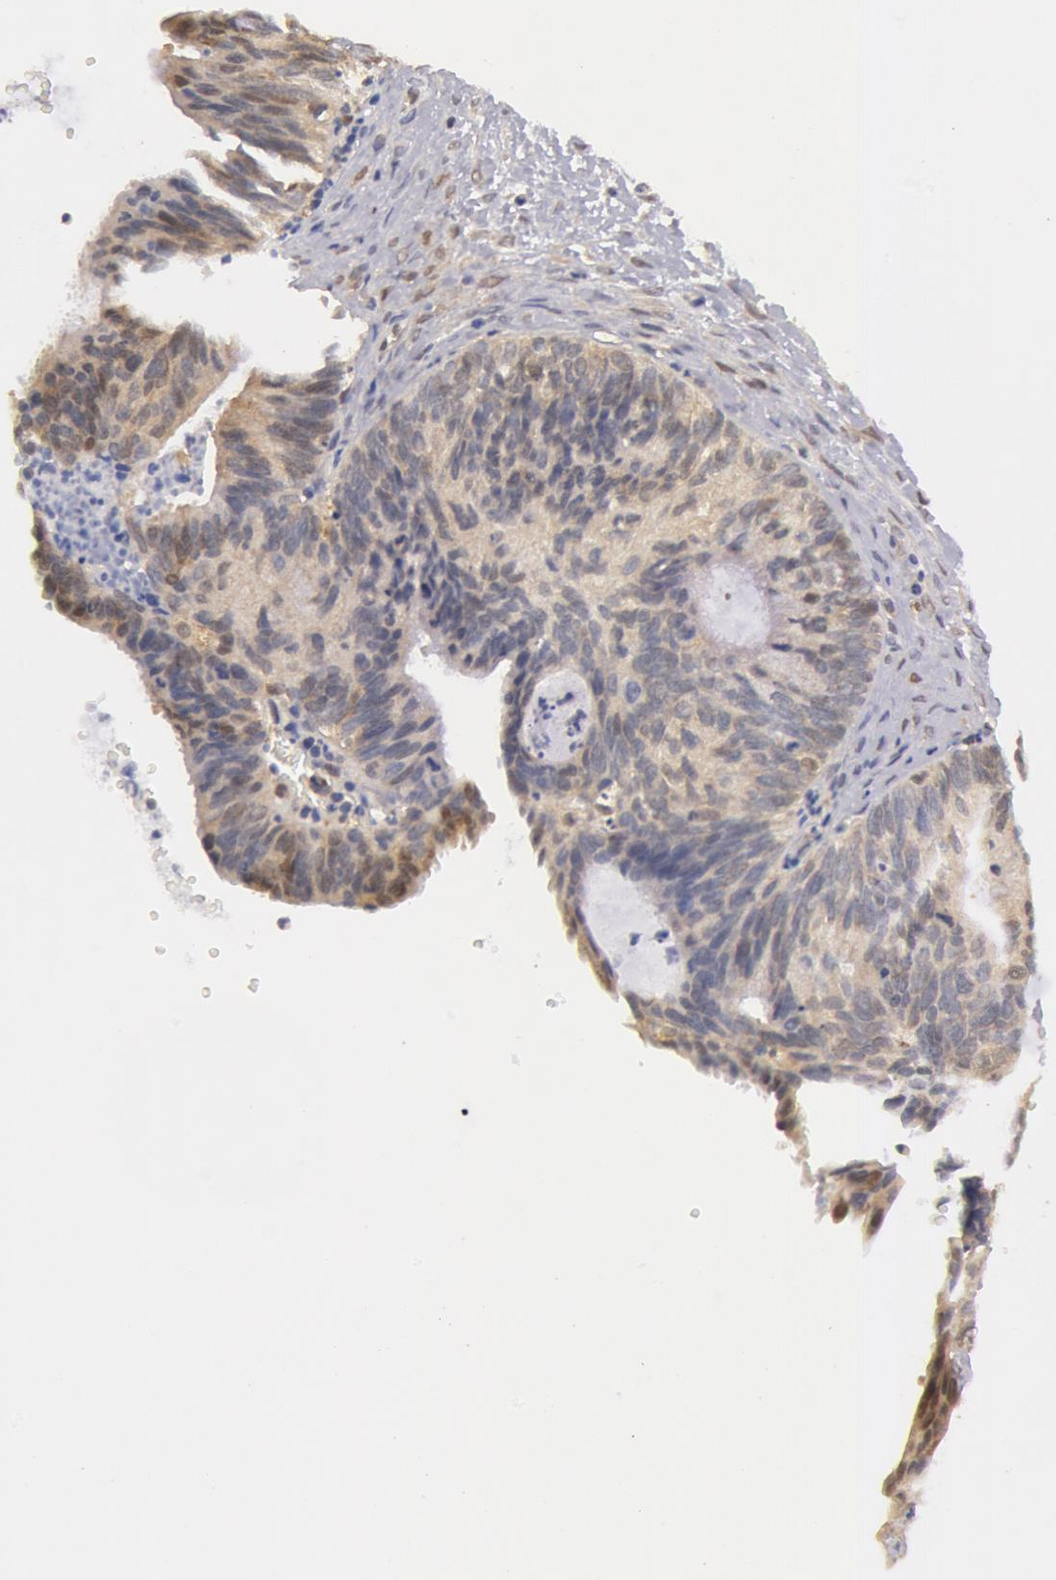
{"staining": {"intensity": "negative", "quantity": "none", "location": "none"}, "tissue": "ovarian cancer", "cell_type": "Tumor cells", "image_type": "cancer", "snomed": [{"axis": "morphology", "description": "Carcinoma, endometroid"}, {"axis": "topography", "description": "Ovary"}], "caption": "Immunohistochemistry (IHC) of human endometroid carcinoma (ovarian) demonstrates no positivity in tumor cells.", "gene": "TXNRD1", "patient": {"sex": "female", "age": 52}}